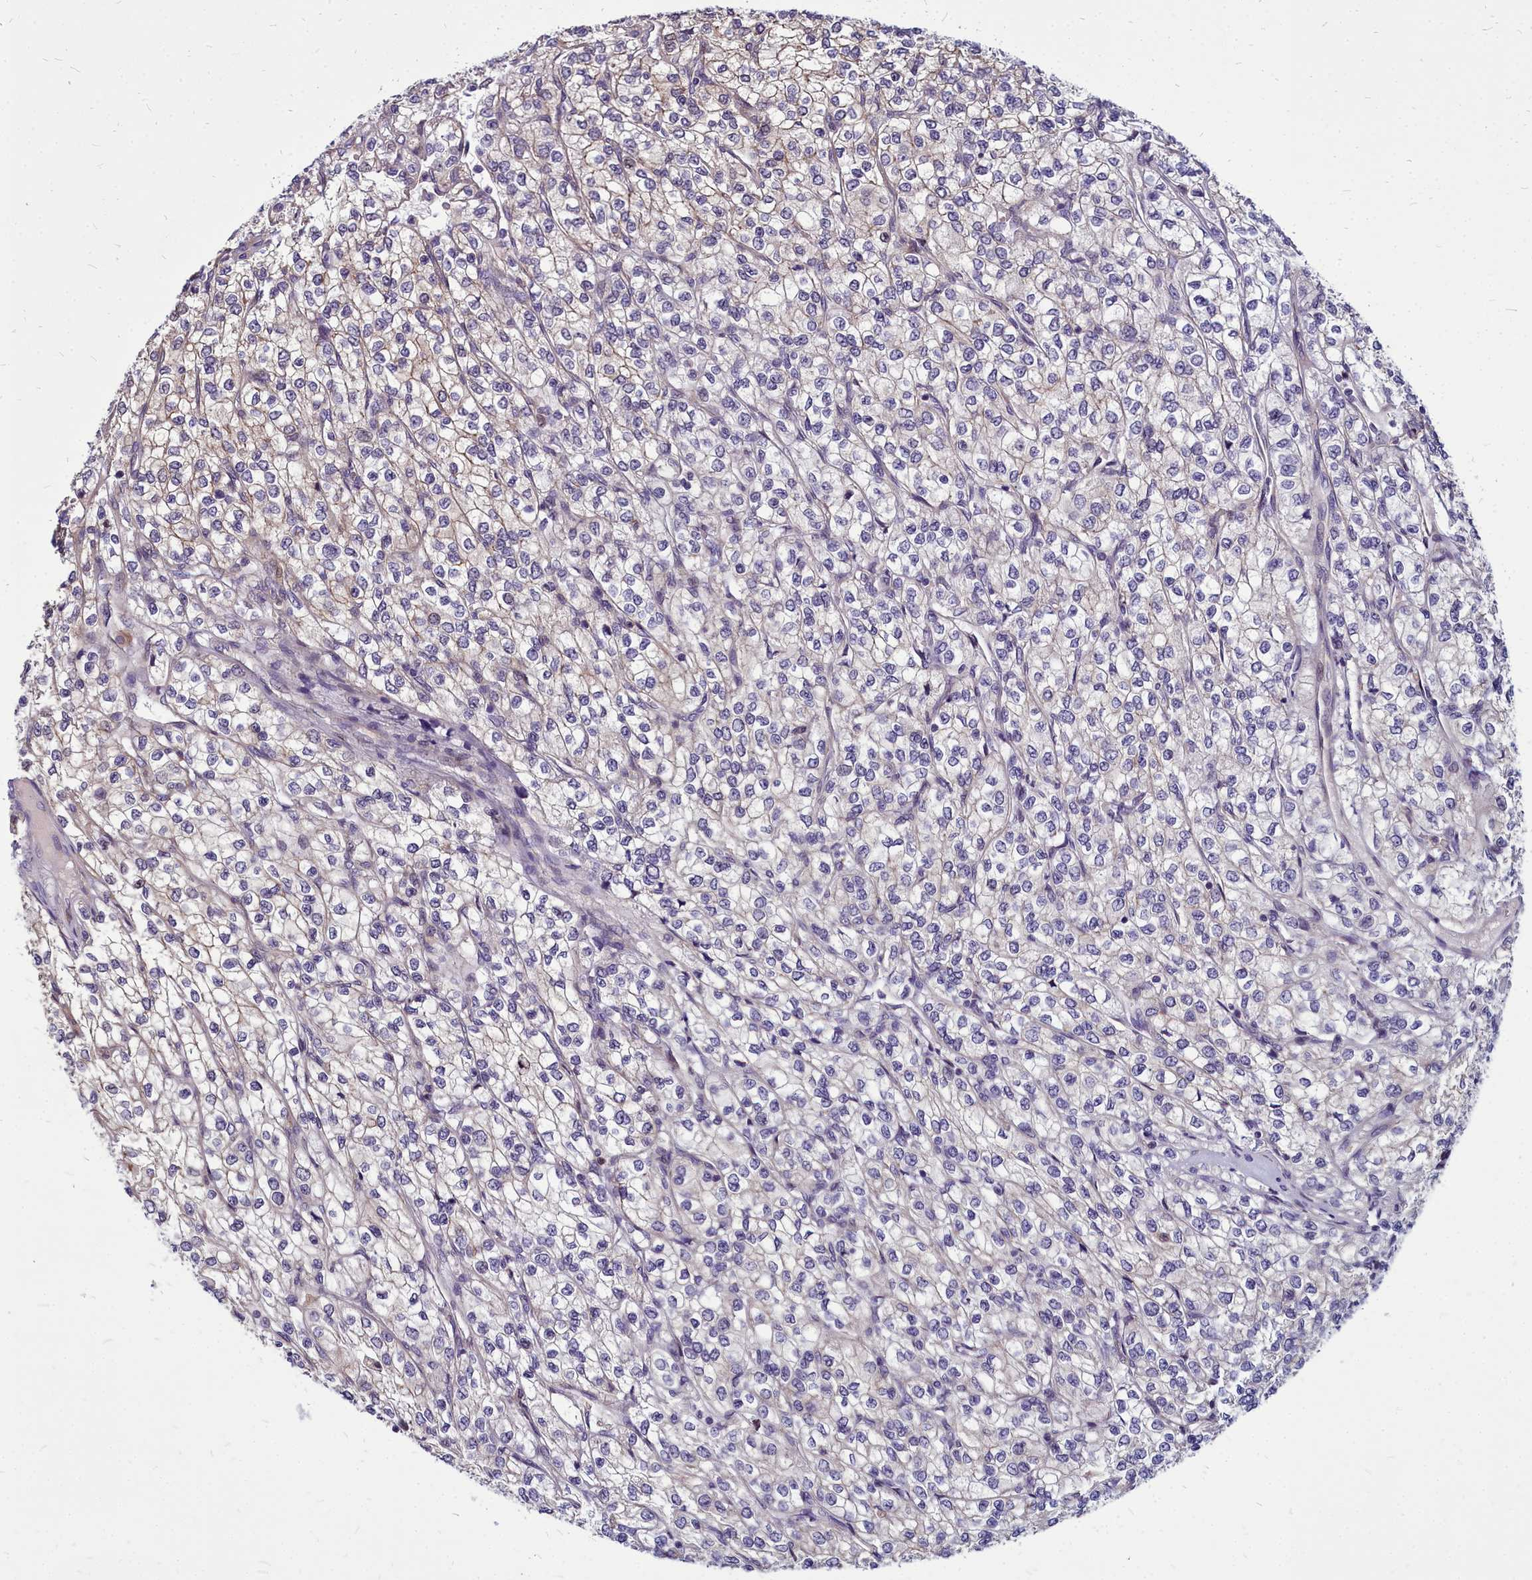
{"staining": {"intensity": "weak", "quantity": "<25%", "location": "cytoplasmic/membranous"}, "tissue": "renal cancer", "cell_type": "Tumor cells", "image_type": "cancer", "snomed": [{"axis": "morphology", "description": "Adenocarcinoma, NOS"}, {"axis": "topography", "description": "Kidney"}], "caption": "Adenocarcinoma (renal) stained for a protein using immunohistochemistry shows no positivity tumor cells.", "gene": "TTC5", "patient": {"sex": "male", "age": 80}}